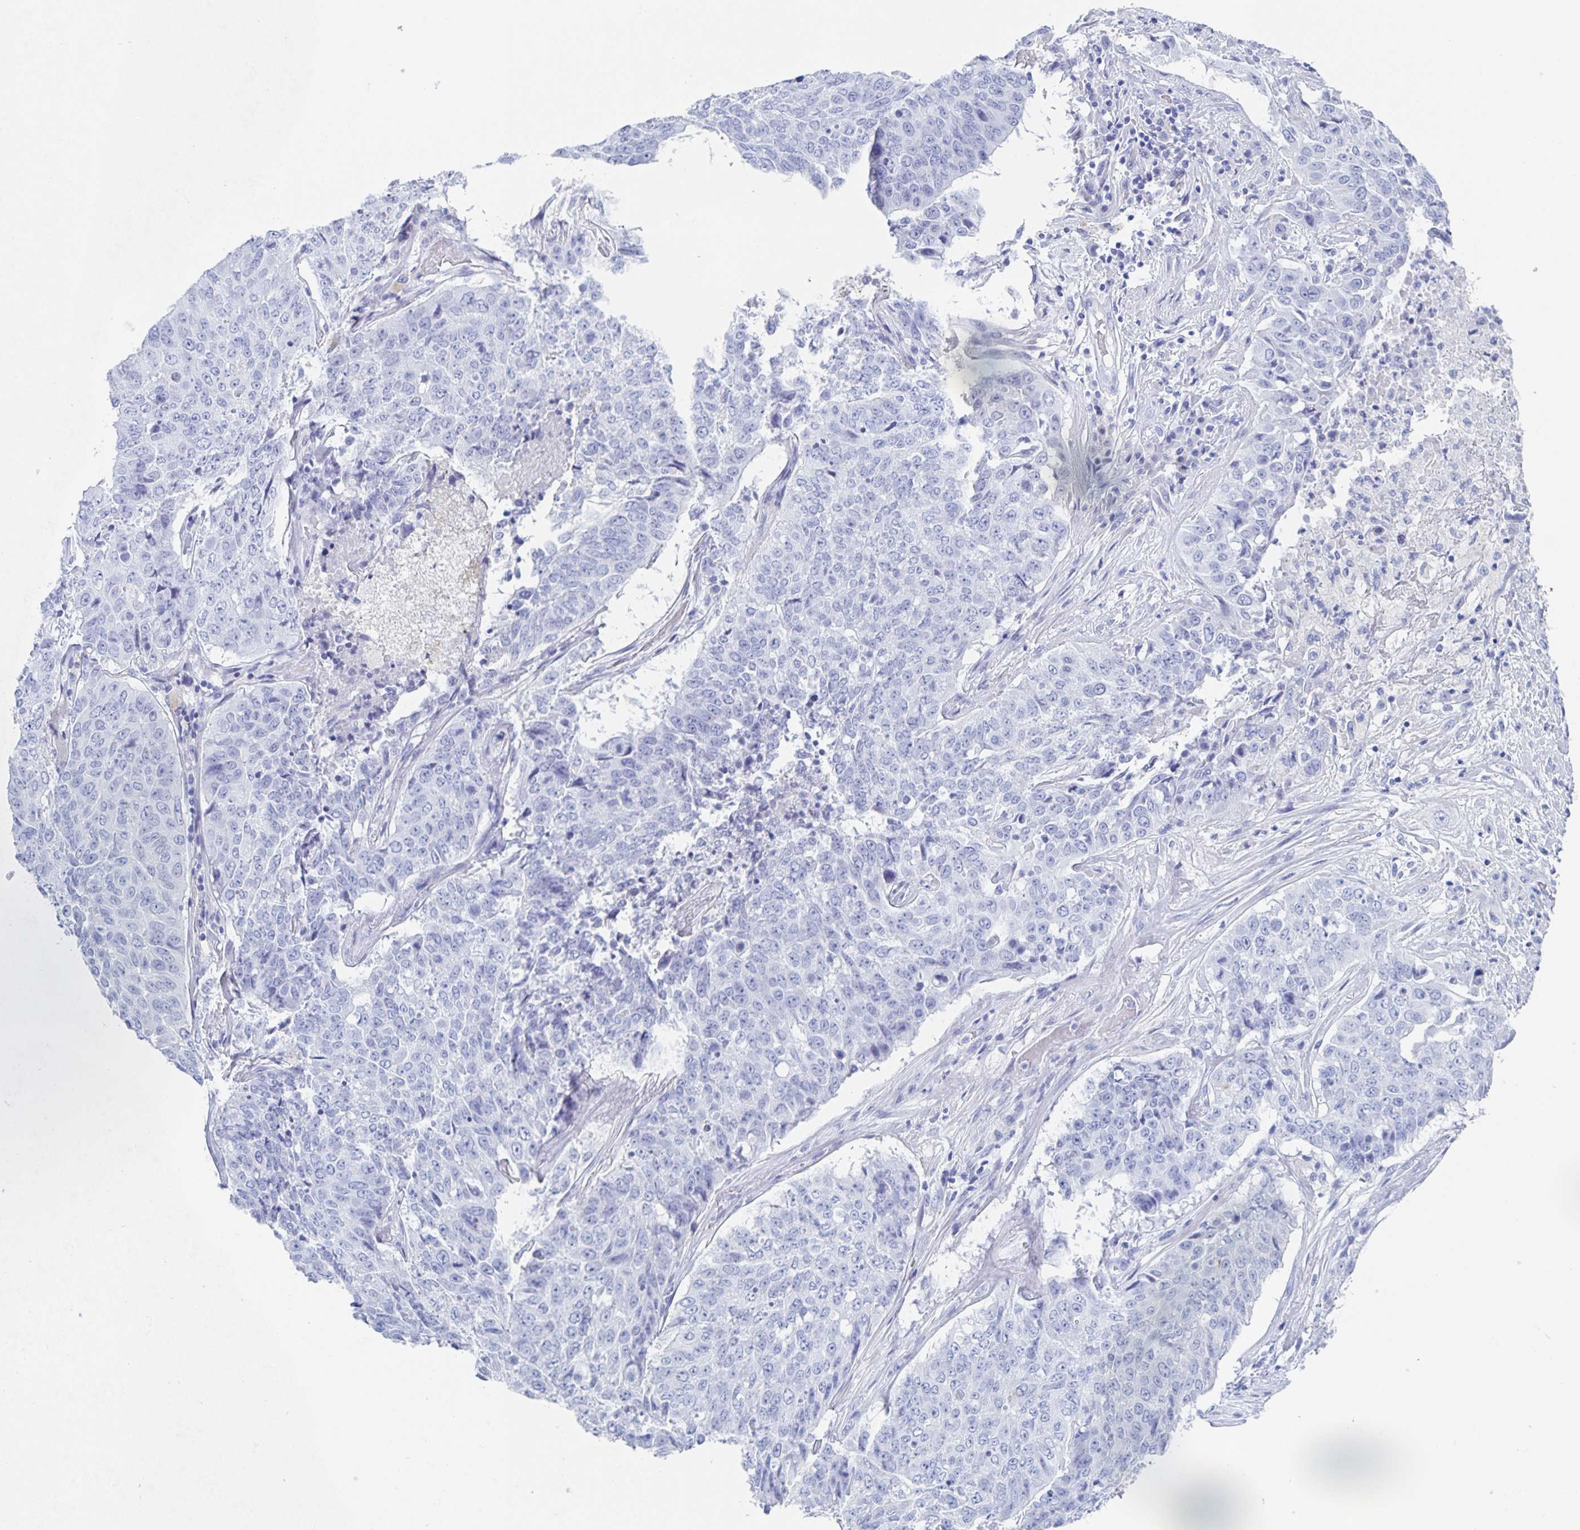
{"staining": {"intensity": "negative", "quantity": "none", "location": "none"}, "tissue": "lung cancer", "cell_type": "Tumor cells", "image_type": "cancer", "snomed": [{"axis": "morphology", "description": "Normal tissue, NOS"}, {"axis": "morphology", "description": "Squamous cell carcinoma, NOS"}, {"axis": "topography", "description": "Bronchus"}, {"axis": "topography", "description": "Lung"}], "caption": "Tumor cells show no significant protein expression in squamous cell carcinoma (lung).", "gene": "DMBT1", "patient": {"sex": "male", "age": 64}}